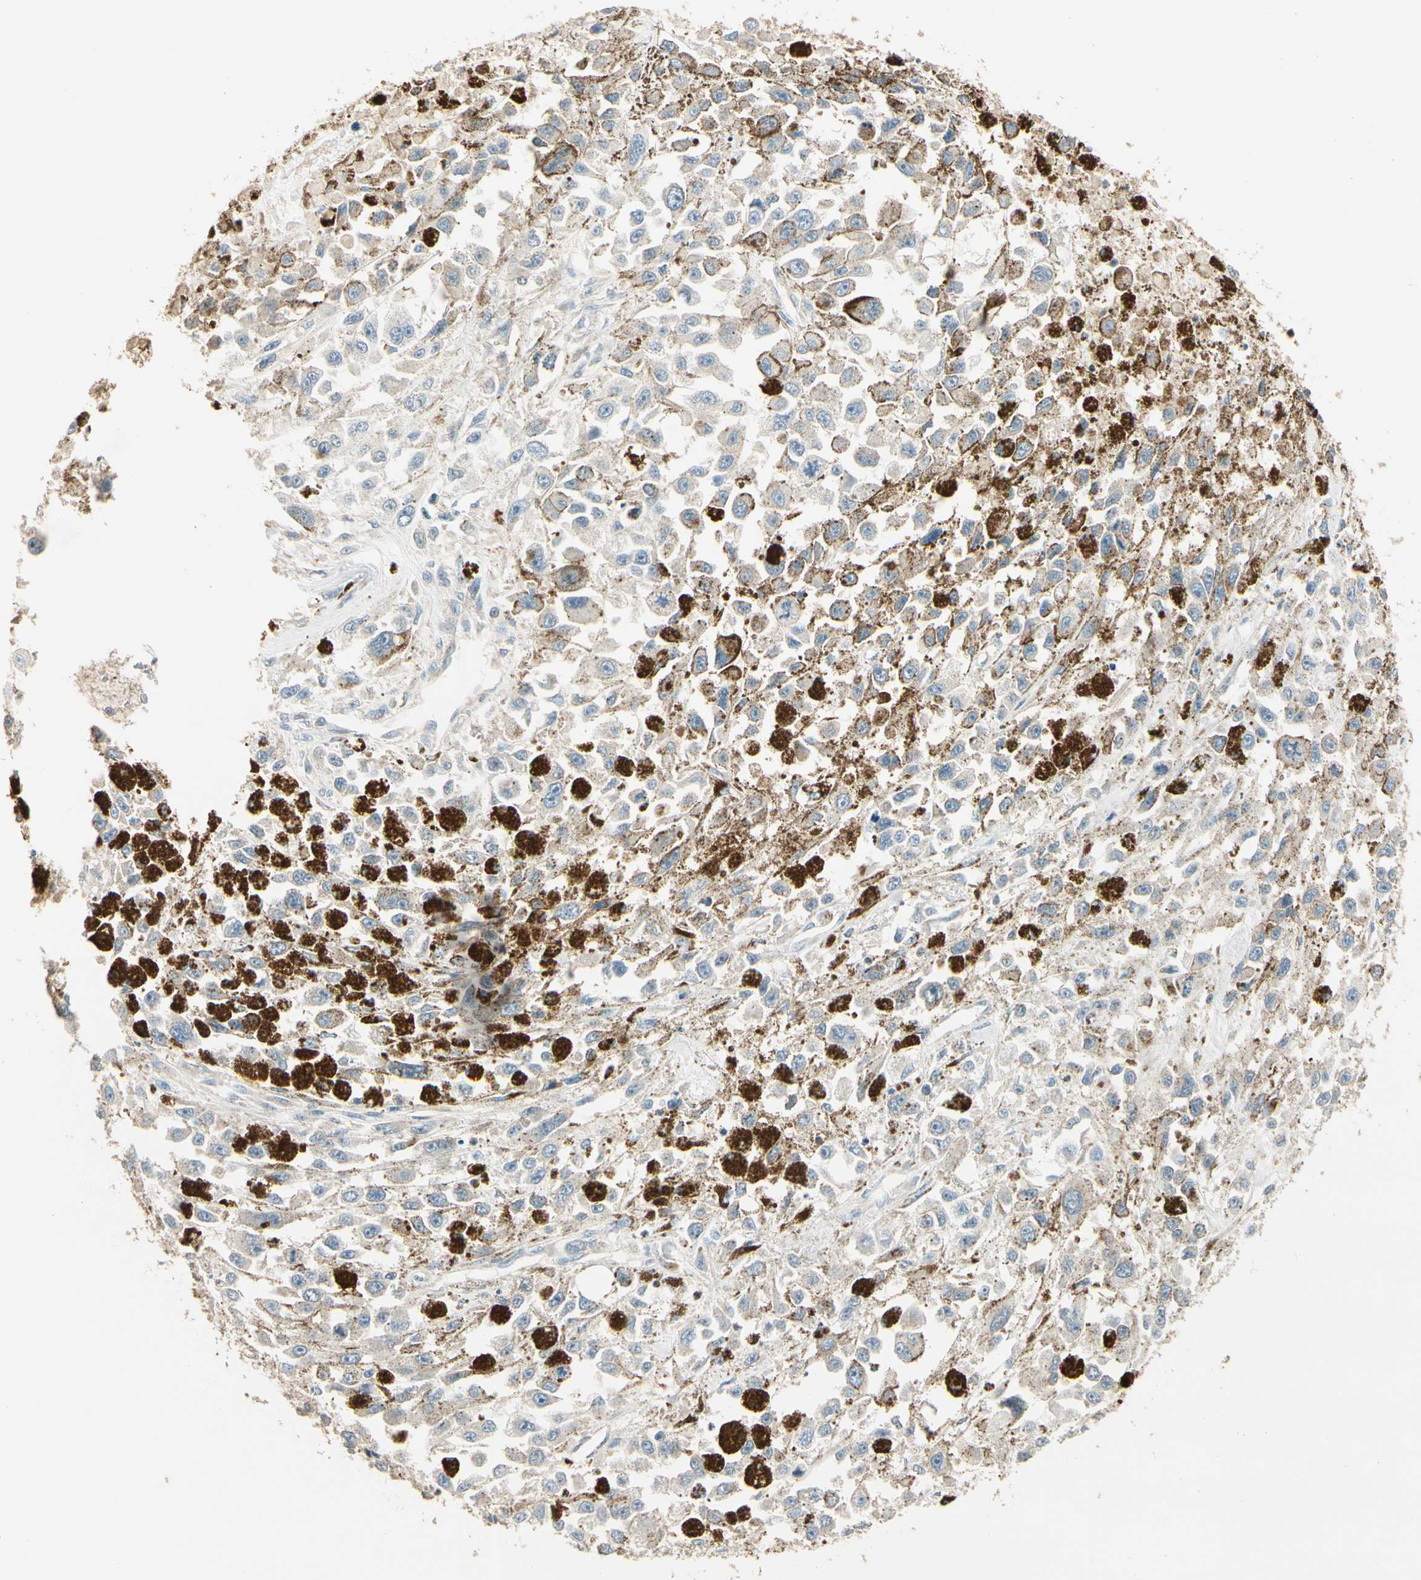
{"staining": {"intensity": "weak", "quantity": "<25%", "location": "cytoplasmic/membranous"}, "tissue": "melanoma", "cell_type": "Tumor cells", "image_type": "cancer", "snomed": [{"axis": "morphology", "description": "Malignant melanoma, Metastatic site"}, {"axis": "topography", "description": "Lymph node"}], "caption": "This micrograph is of melanoma stained with IHC to label a protein in brown with the nuclei are counter-stained blue. There is no staining in tumor cells. (DAB (3,3'-diaminobenzidine) immunohistochemistry (IHC), high magnification).", "gene": "PLXNA1", "patient": {"sex": "male", "age": 59}}